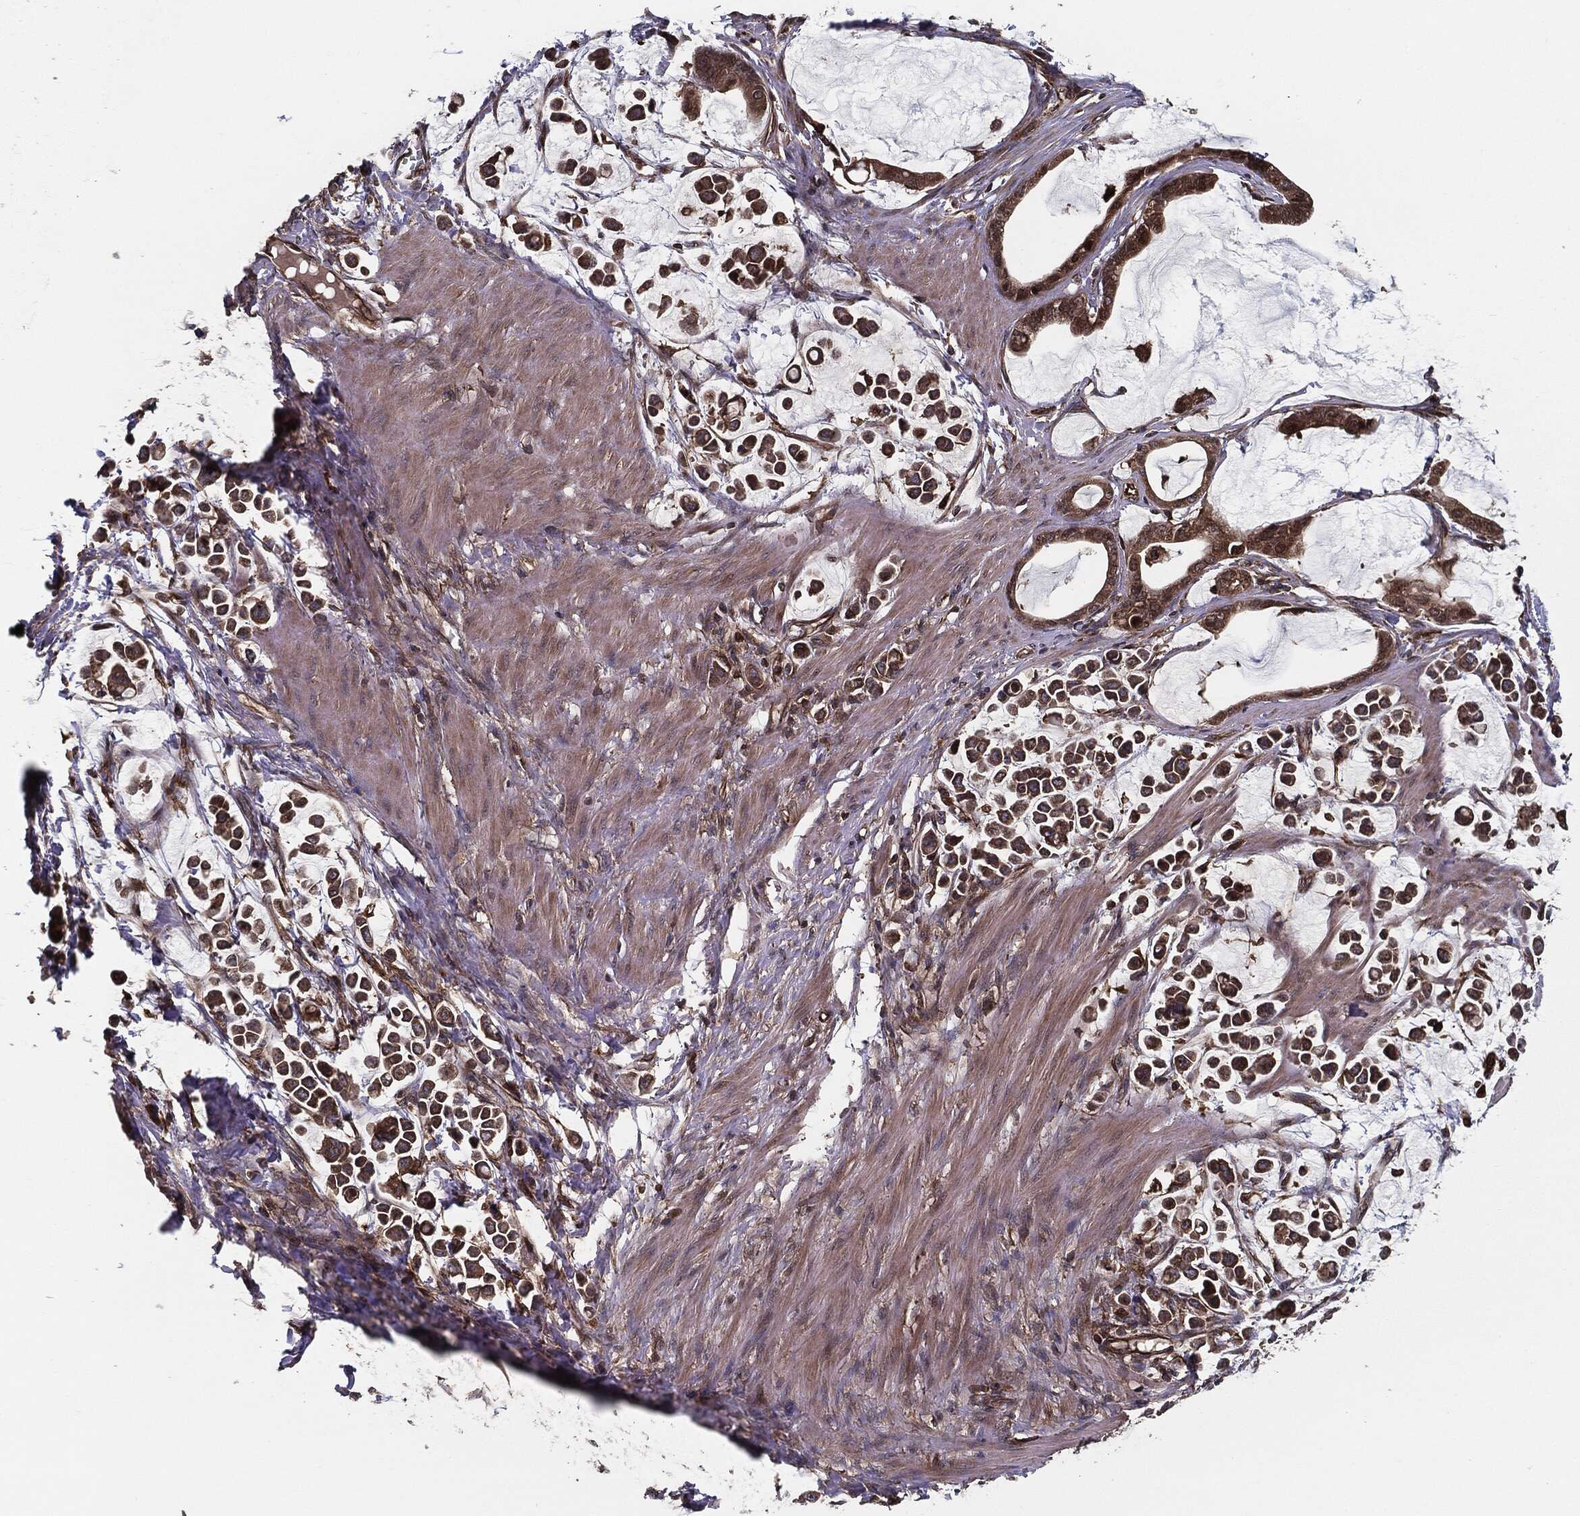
{"staining": {"intensity": "moderate", "quantity": ">75%", "location": "cytoplasmic/membranous"}, "tissue": "stomach cancer", "cell_type": "Tumor cells", "image_type": "cancer", "snomed": [{"axis": "morphology", "description": "Adenocarcinoma, NOS"}, {"axis": "topography", "description": "Stomach"}], "caption": "Moderate cytoplasmic/membranous staining is seen in approximately >75% of tumor cells in stomach adenocarcinoma. The protein of interest is stained brown, and the nuclei are stained in blue (DAB IHC with brightfield microscopy, high magnification).", "gene": "RAP1GDS1", "patient": {"sex": "male", "age": 82}}